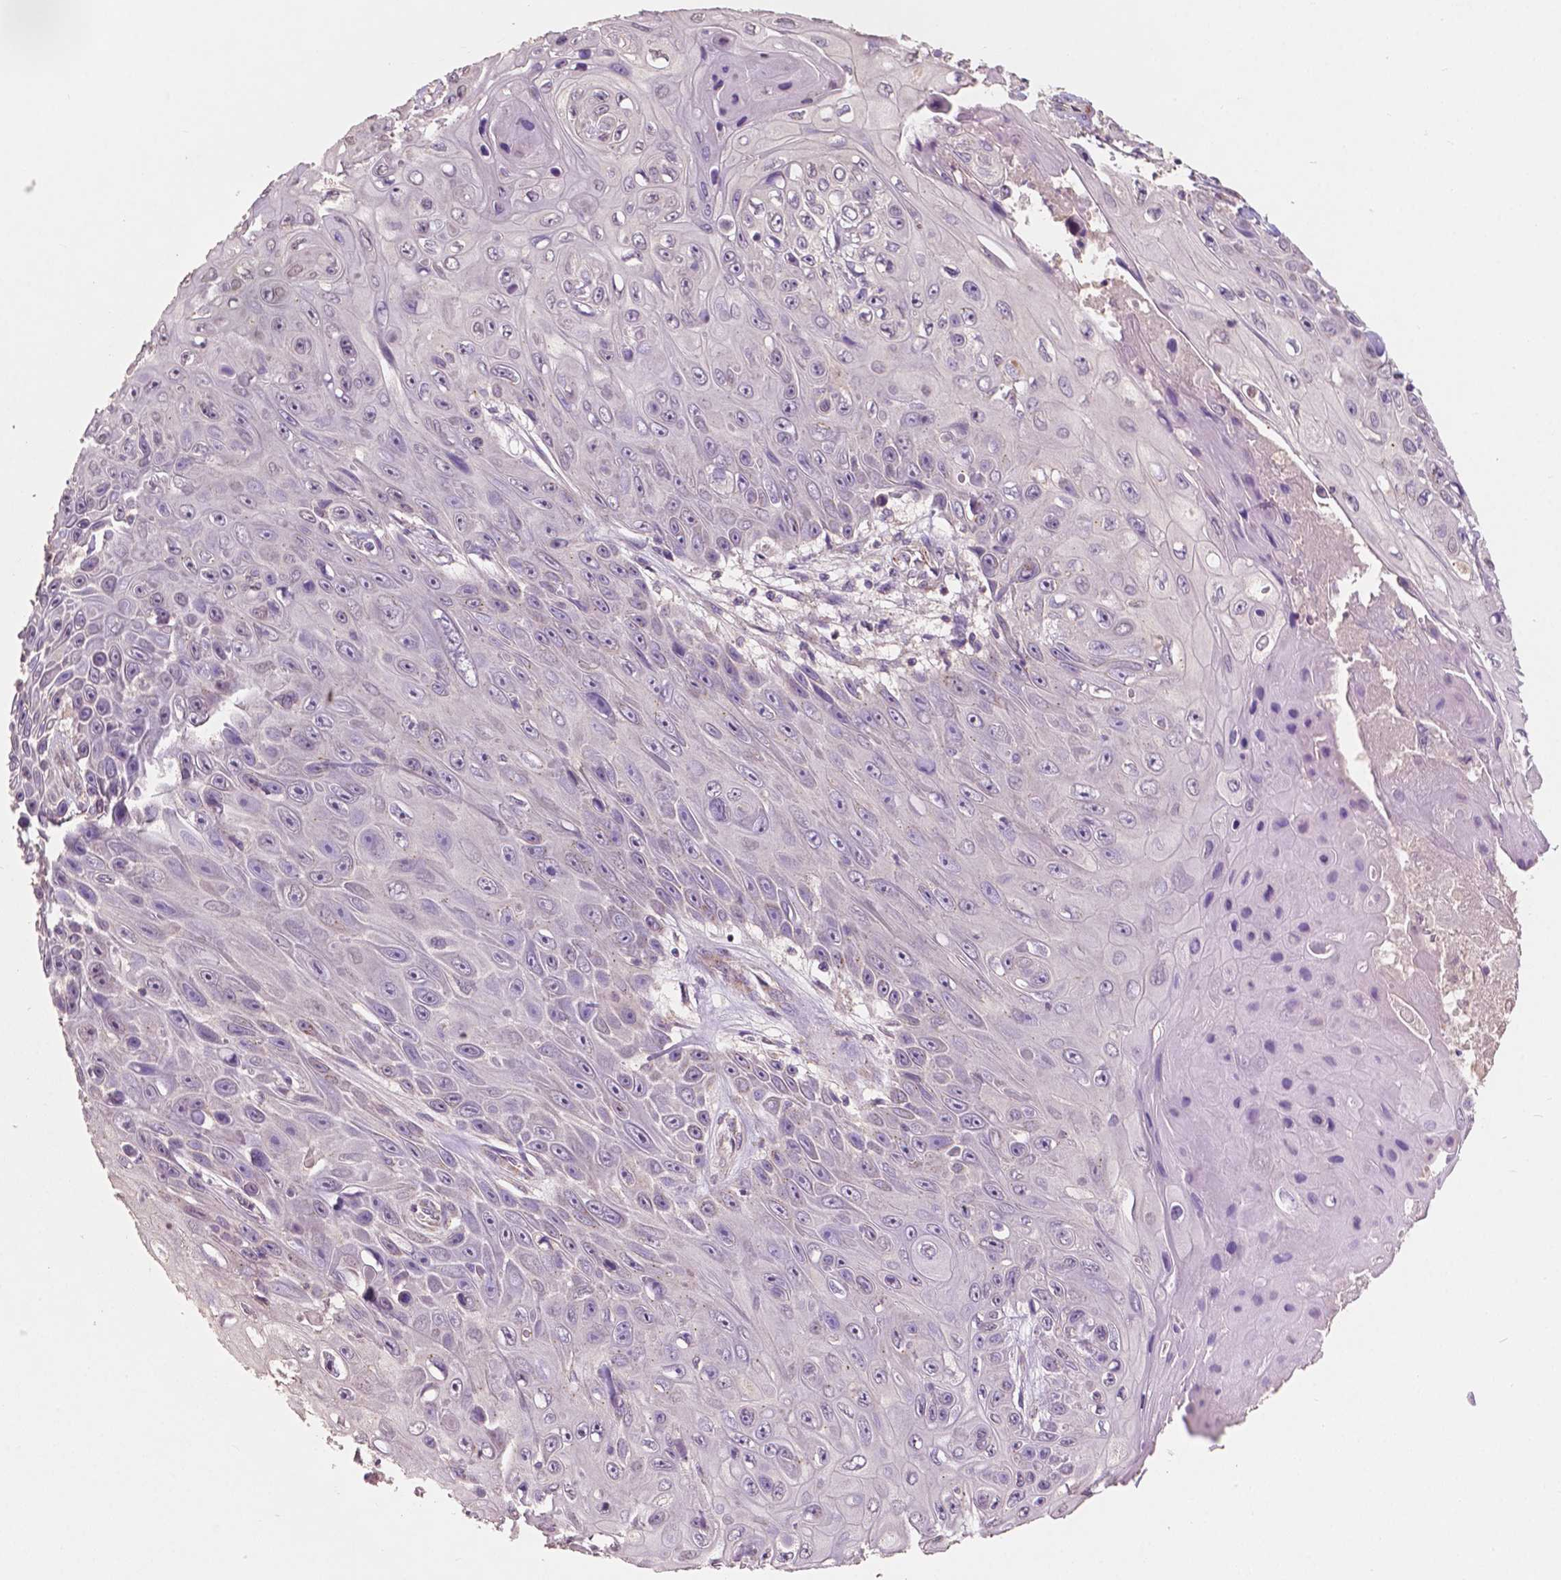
{"staining": {"intensity": "negative", "quantity": "none", "location": "none"}, "tissue": "skin cancer", "cell_type": "Tumor cells", "image_type": "cancer", "snomed": [{"axis": "morphology", "description": "Squamous cell carcinoma, NOS"}, {"axis": "topography", "description": "Skin"}], "caption": "Immunohistochemistry histopathology image of skin squamous cell carcinoma stained for a protein (brown), which reveals no staining in tumor cells.", "gene": "CHPT1", "patient": {"sex": "male", "age": 82}}